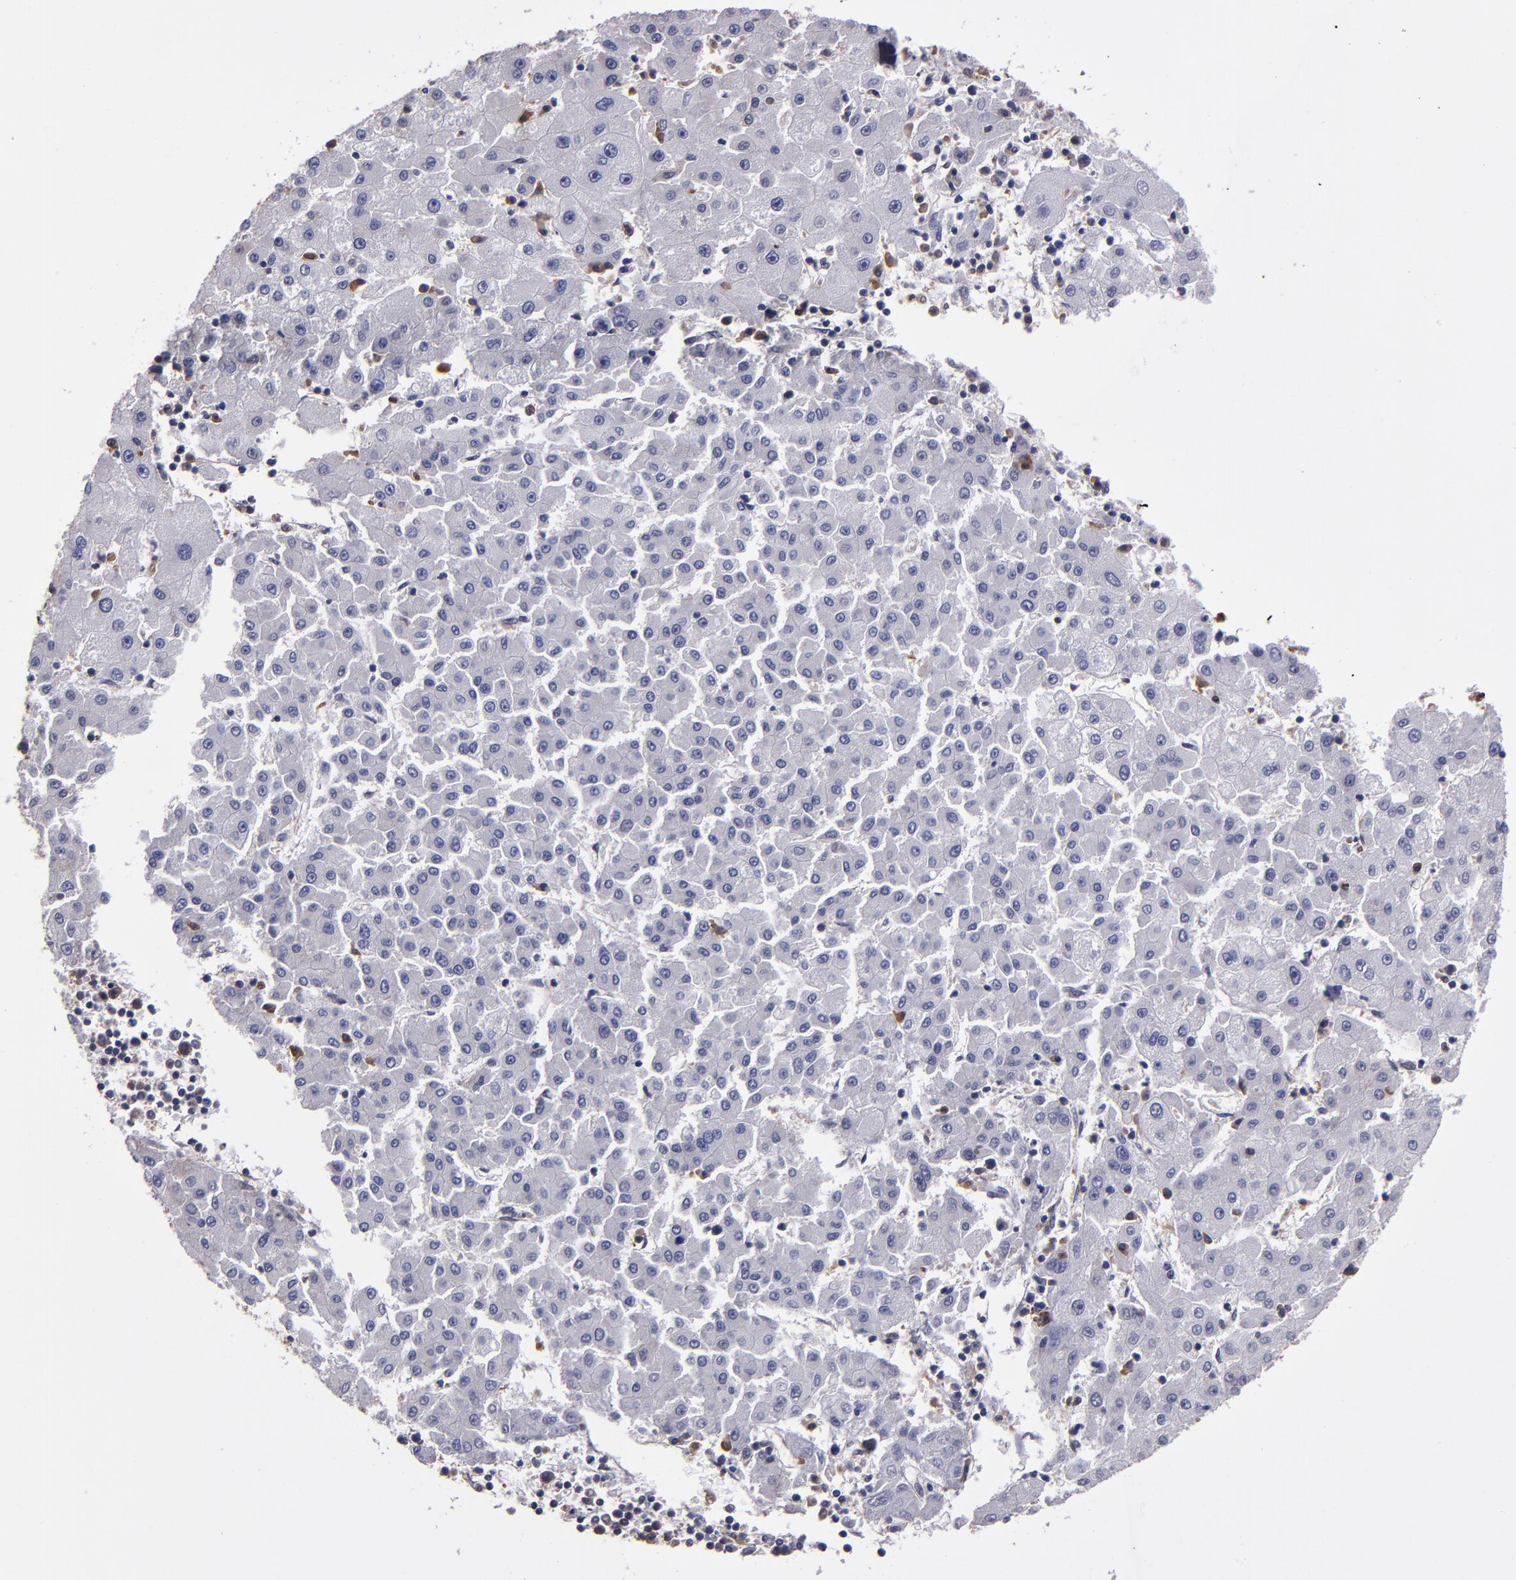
{"staining": {"intensity": "negative", "quantity": "none", "location": "none"}, "tissue": "liver cancer", "cell_type": "Tumor cells", "image_type": "cancer", "snomed": [{"axis": "morphology", "description": "Carcinoma, Hepatocellular, NOS"}, {"axis": "topography", "description": "Liver"}], "caption": "Immunohistochemistry (IHC) of liver cancer exhibits no staining in tumor cells. Brightfield microscopy of immunohistochemistry stained with DAB (brown) and hematoxylin (blue), captured at high magnification.", "gene": "CARS1", "patient": {"sex": "male", "age": 72}}